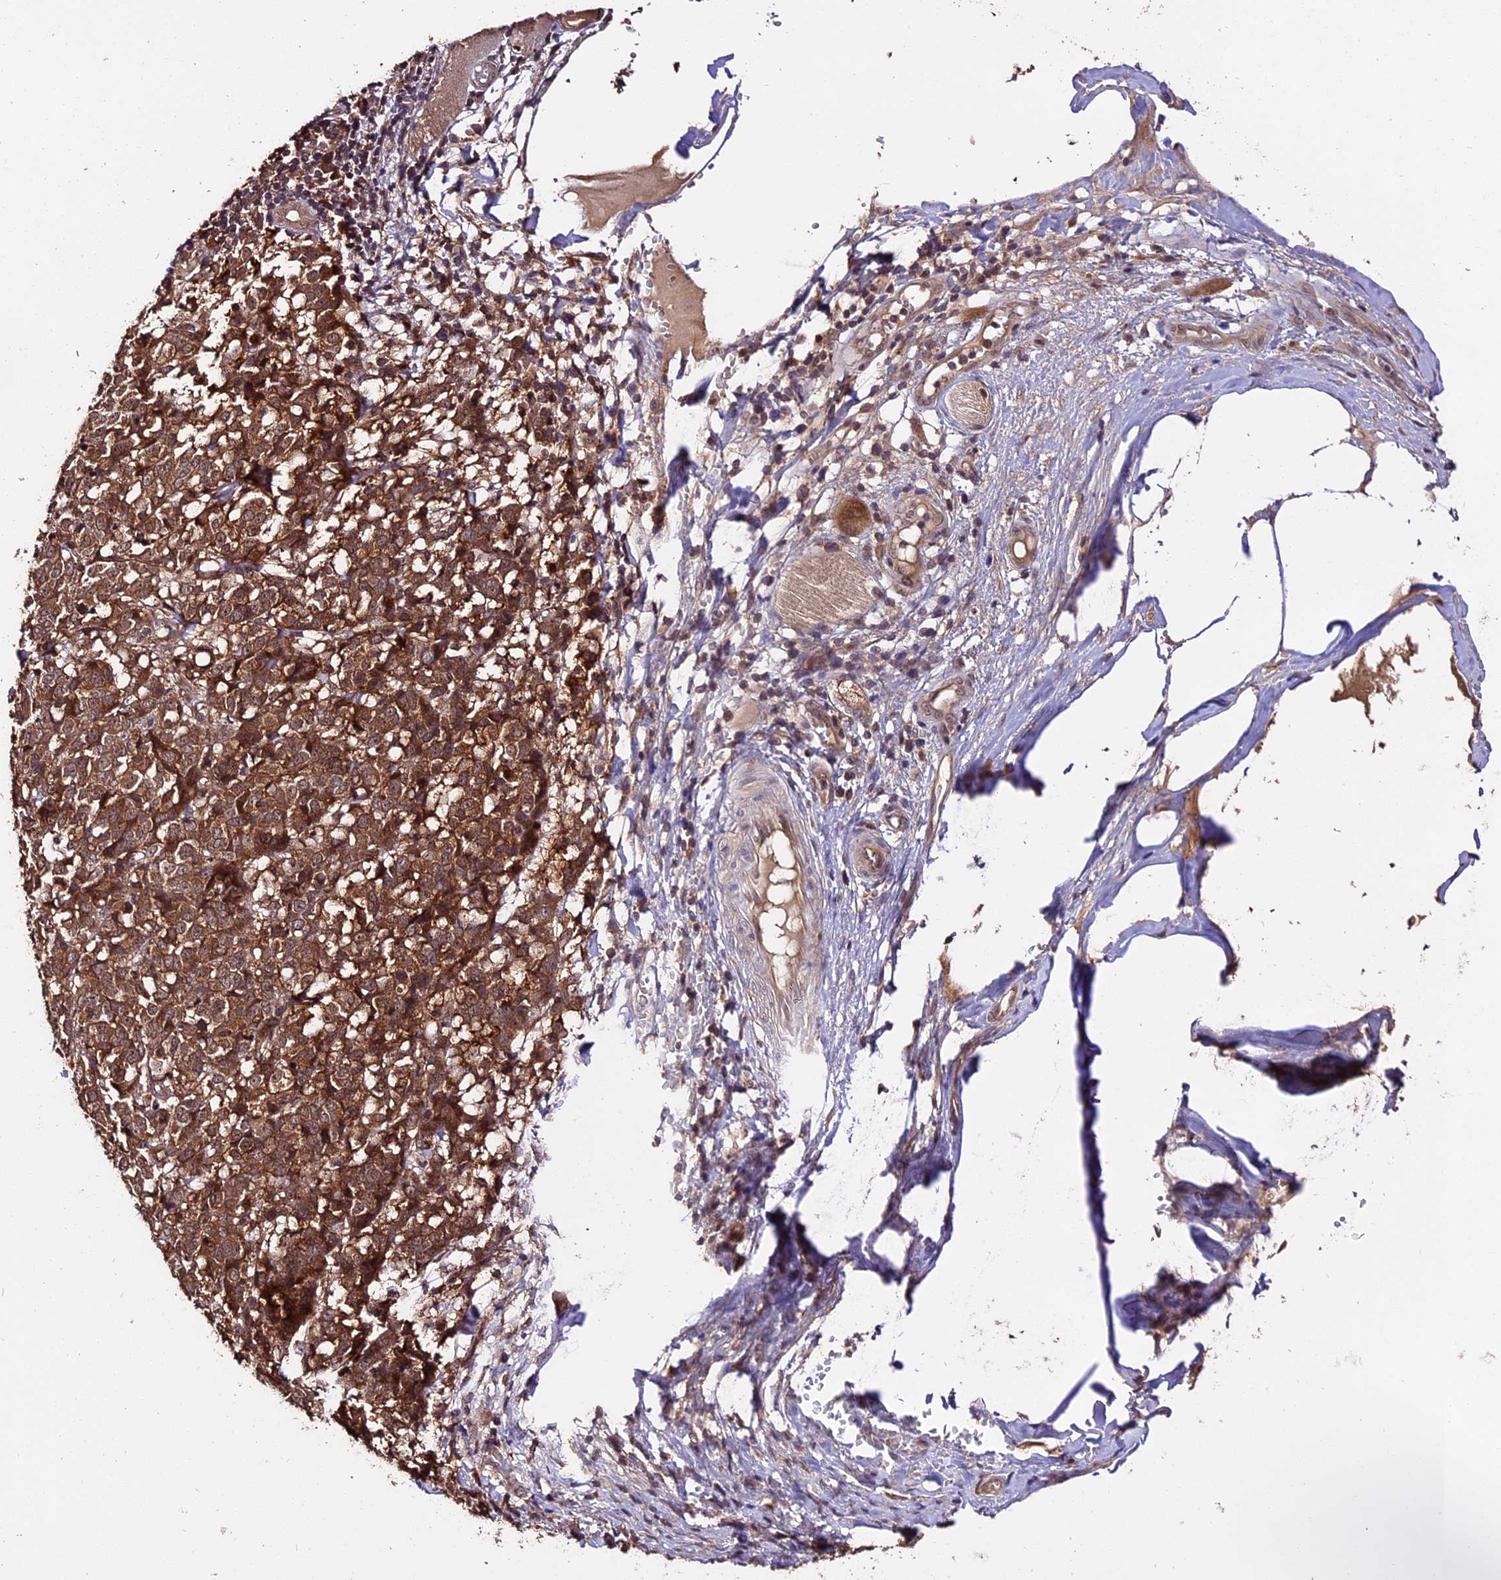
{"staining": {"intensity": "strong", "quantity": ">75%", "location": "cytoplasmic/membranous,nuclear"}, "tissue": "melanoma", "cell_type": "Tumor cells", "image_type": "cancer", "snomed": [{"axis": "morphology", "description": "Malignant melanoma, NOS"}, {"axis": "topography", "description": "Skin"}], "caption": "Immunohistochemistry (IHC) (DAB) staining of malignant melanoma exhibits strong cytoplasmic/membranous and nuclear protein staining in about >75% of tumor cells.", "gene": "TRMT1", "patient": {"sex": "female", "age": 72}}